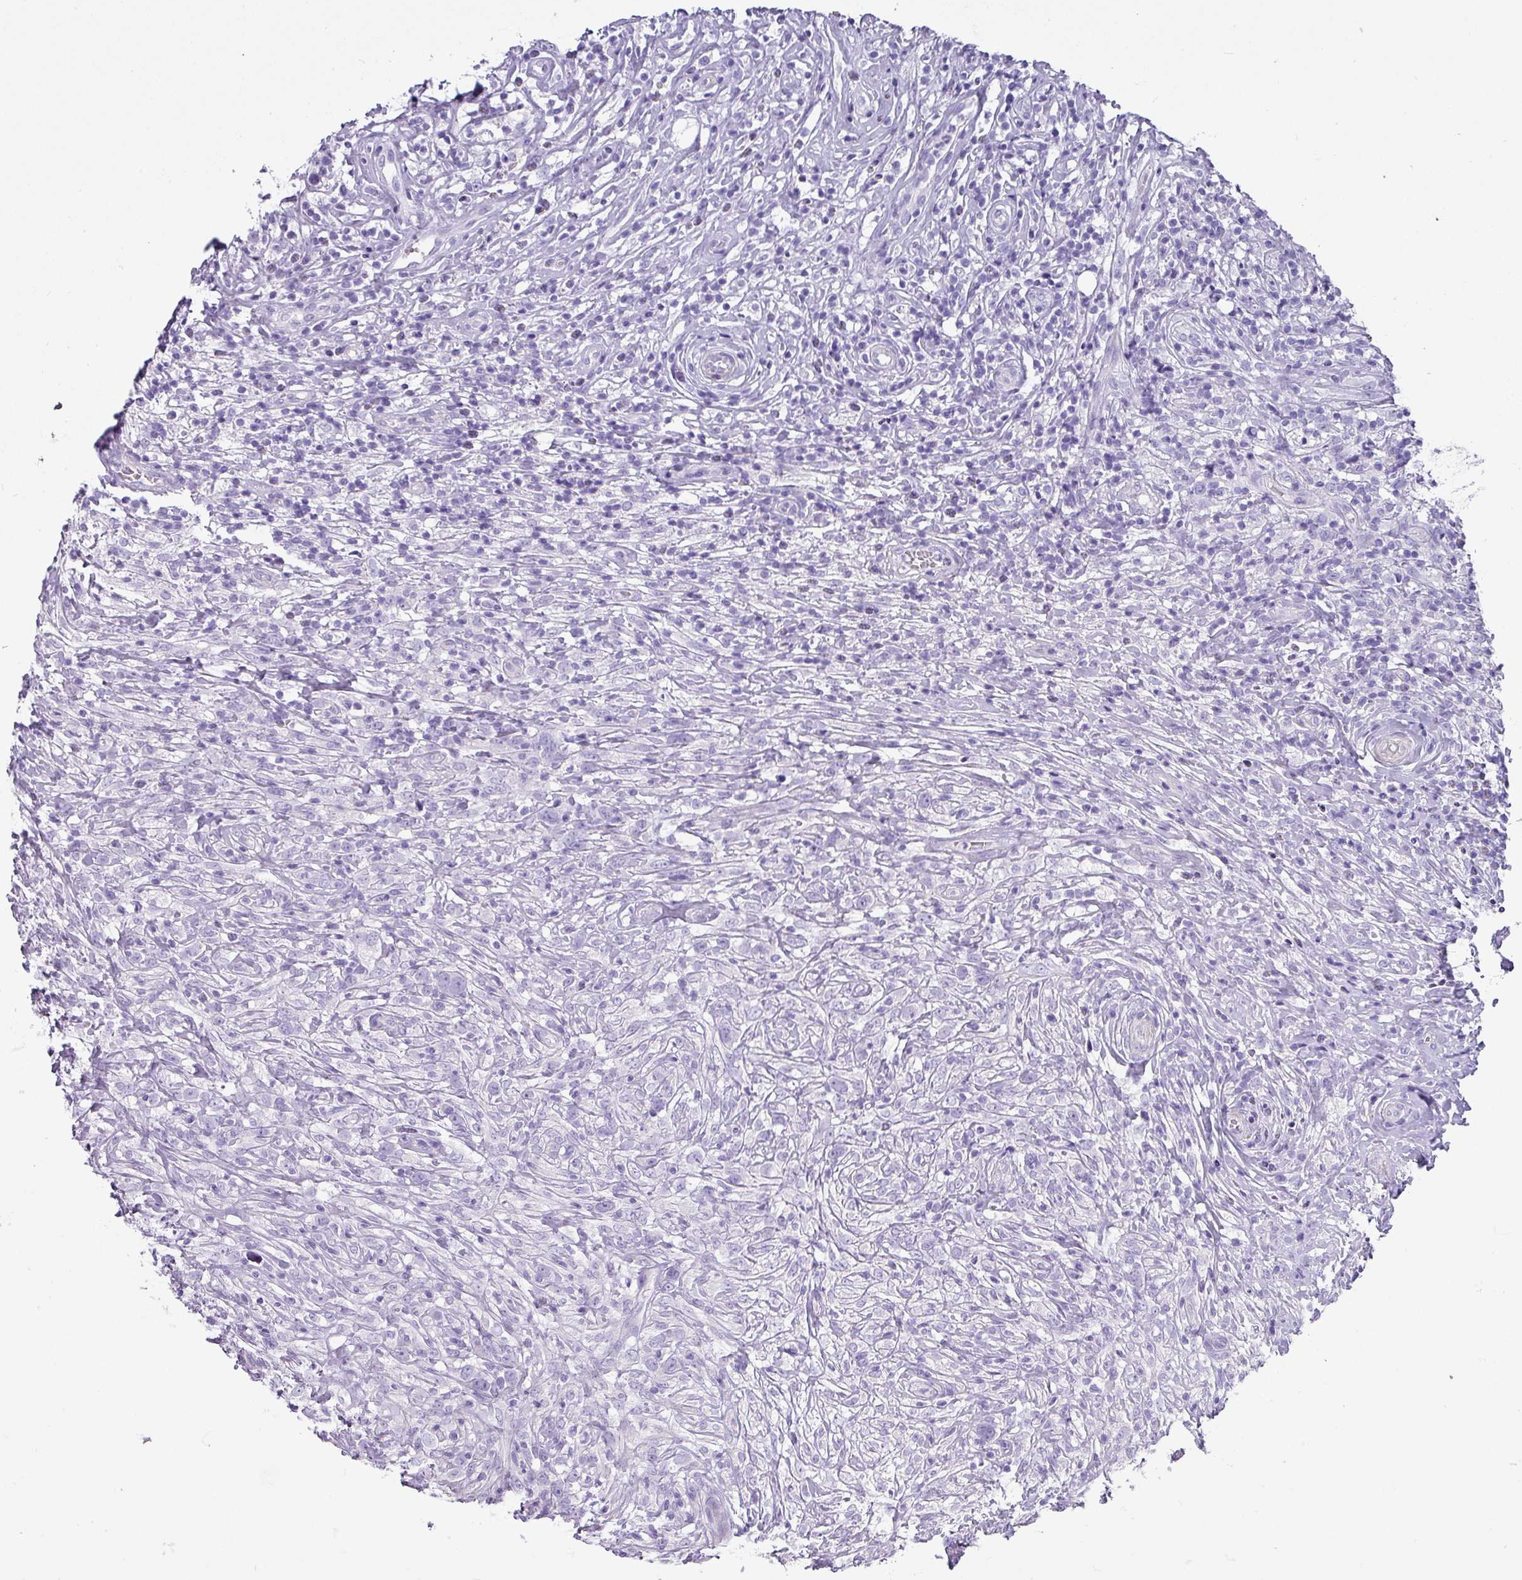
{"staining": {"intensity": "negative", "quantity": "none", "location": "none"}, "tissue": "lymphoma", "cell_type": "Tumor cells", "image_type": "cancer", "snomed": [{"axis": "morphology", "description": "Hodgkin's disease, NOS"}, {"axis": "topography", "description": "No Tissue"}], "caption": "Tumor cells are negative for brown protein staining in Hodgkin's disease.", "gene": "GLI4", "patient": {"sex": "female", "age": 21}}